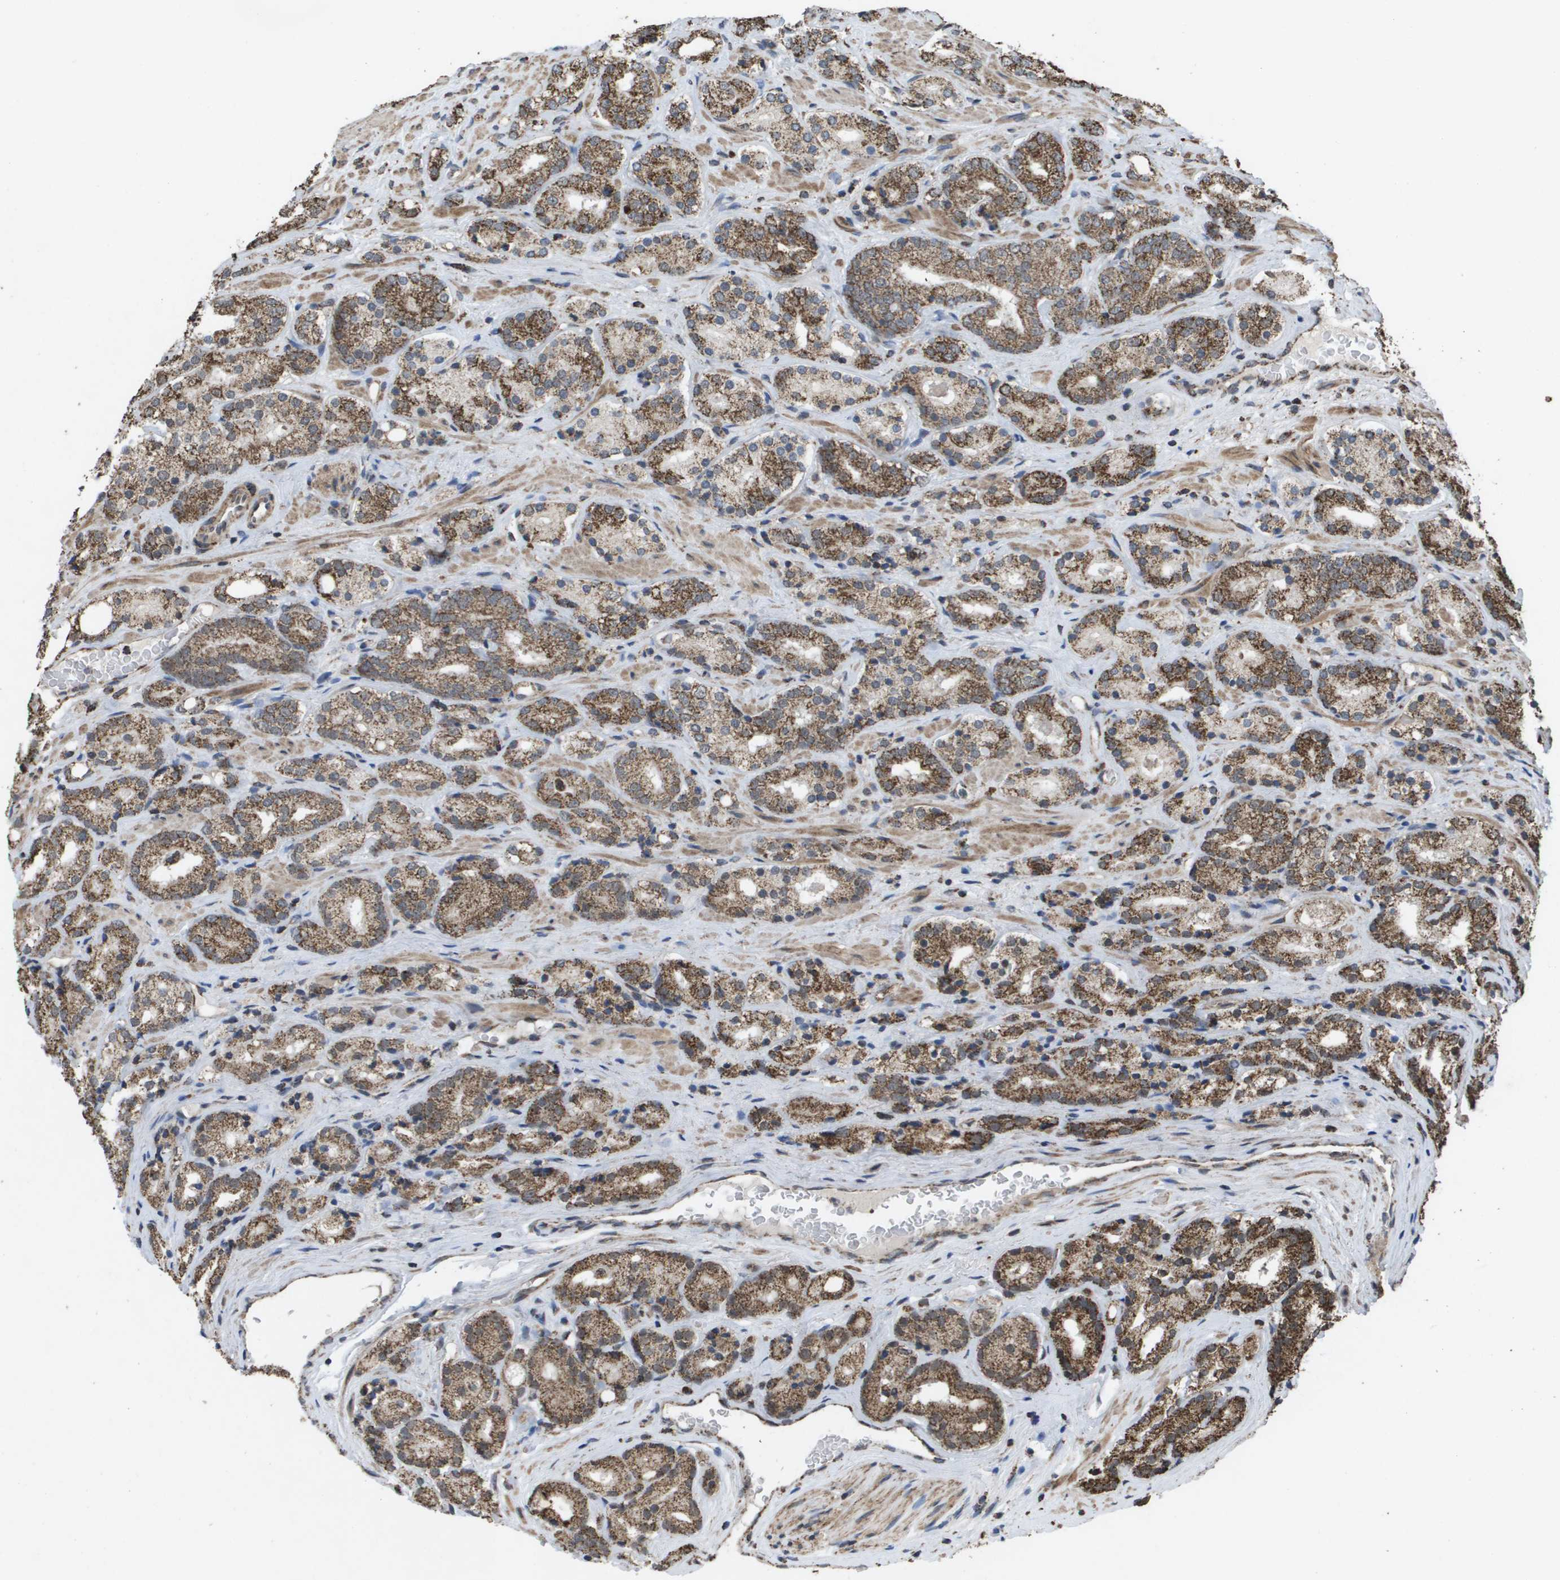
{"staining": {"intensity": "moderate", "quantity": ">75%", "location": "cytoplasmic/membranous"}, "tissue": "prostate cancer", "cell_type": "Tumor cells", "image_type": "cancer", "snomed": [{"axis": "morphology", "description": "Adenocarcinoma, High grade"}, {"axis": "topography", "description": "Prostate"}], "caption": "An immunohistochemistry photomicrograph of tumor tissue is shown. Protein staining in brown shows moderate cytoplasmic/membranous positivity in prostate adenocarcinoma (high-grade) within tumor cells.", "gene": "HSPE1", "patient": {"sex": "male", "age": 71}}